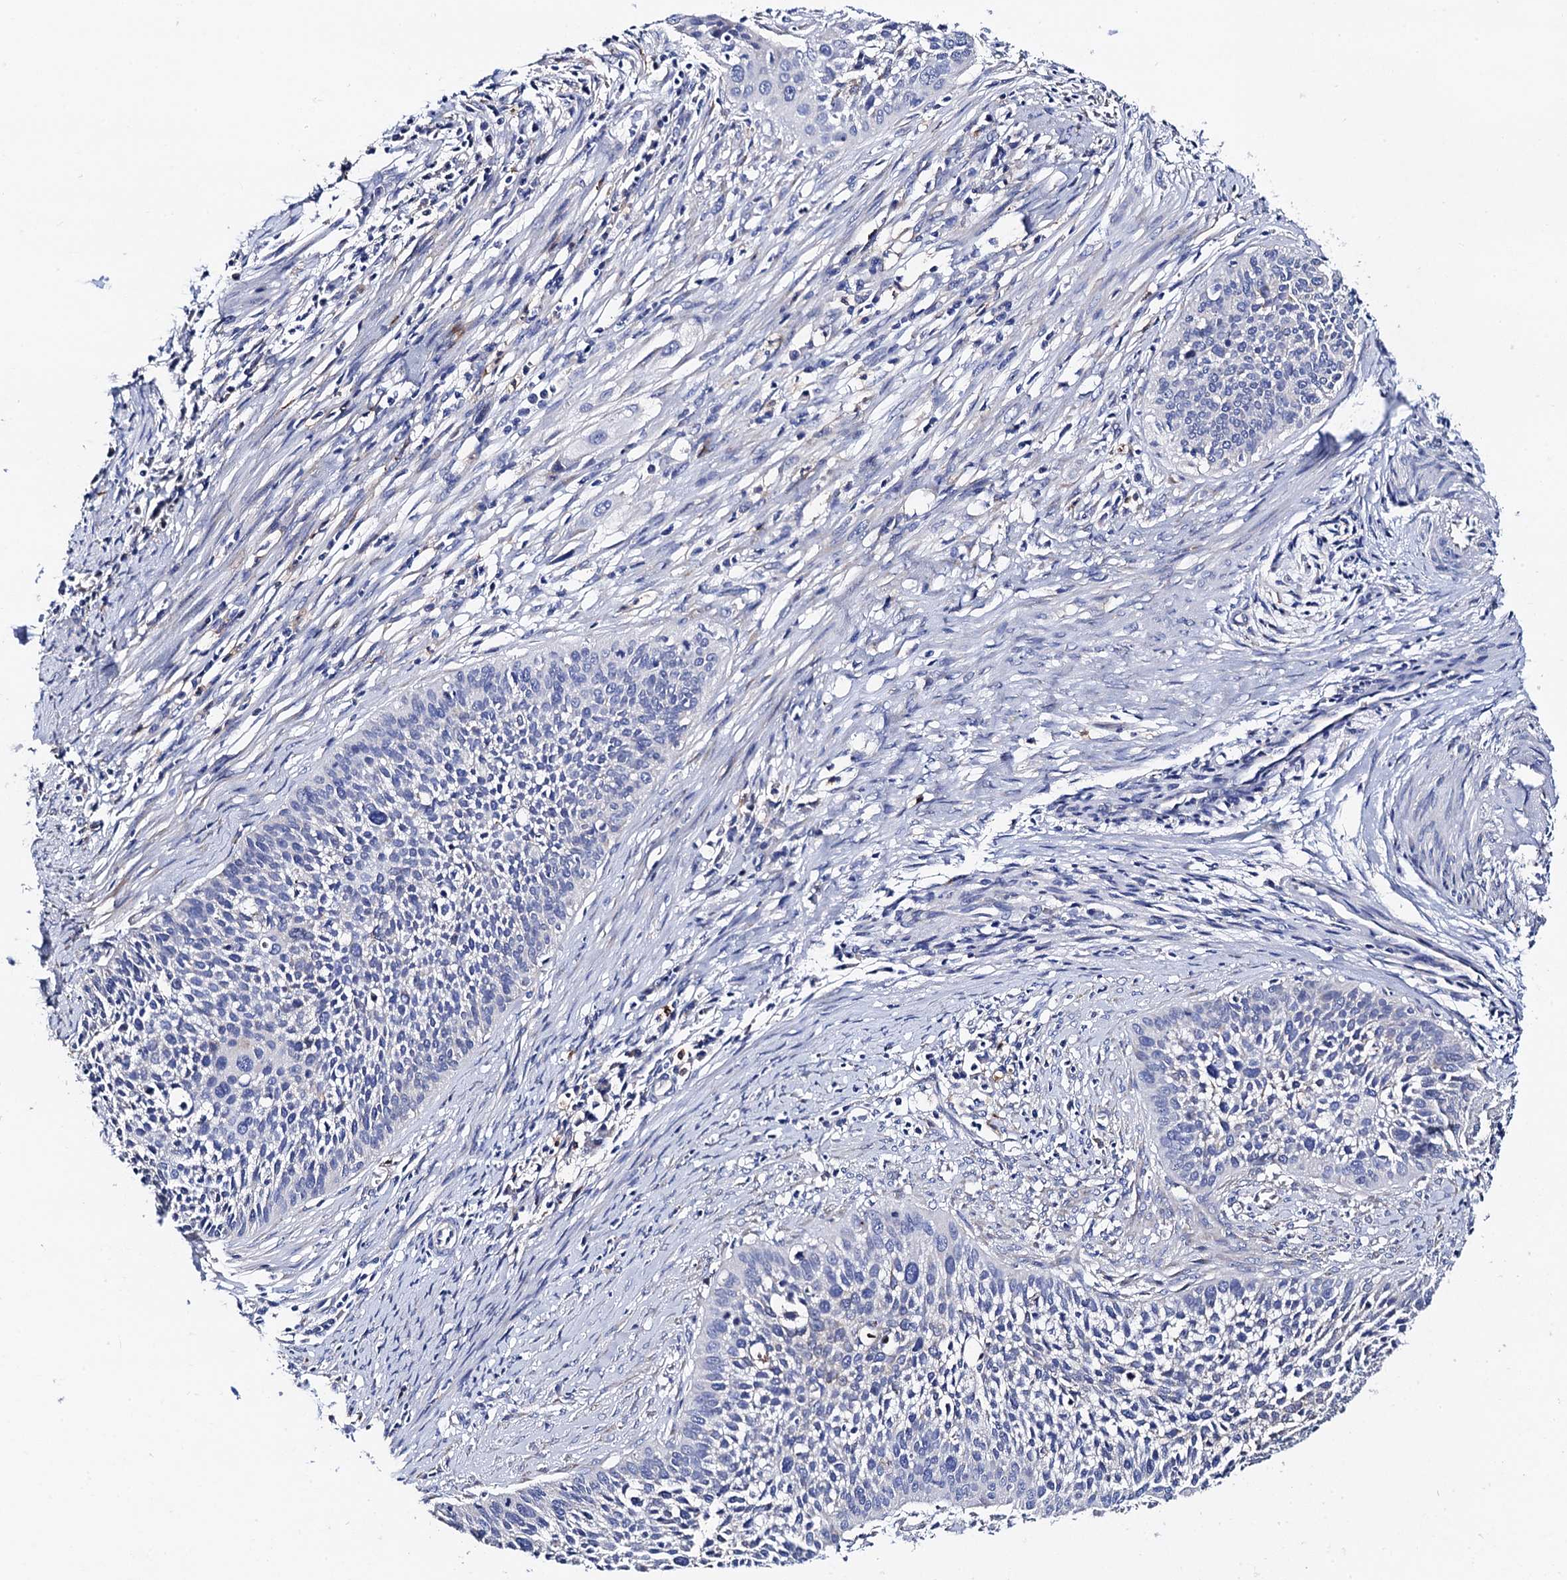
{"staining": {"intensity": "negative", "quantity": "none", "location": "none"}, "tissue": "cervical cancer", "cell_type": "Tumor cells", "image_type": "cancer", "snomed": [{"axis": "morphology", "description": "Squamous cell carcinoma, NOS"}, {"axis": "topography", "description": "Cervix"}], "caption": "There is no significant expression in tumor cells of cervical cancer (squamous cell carcinoma). Brightfield microscopy of immunohistochemistry stained with DAB (brown) and hematoxylin (blue), captured at high magnification.", "gene": "FREM3", "patient": {"sex": "female", "age": 34}}